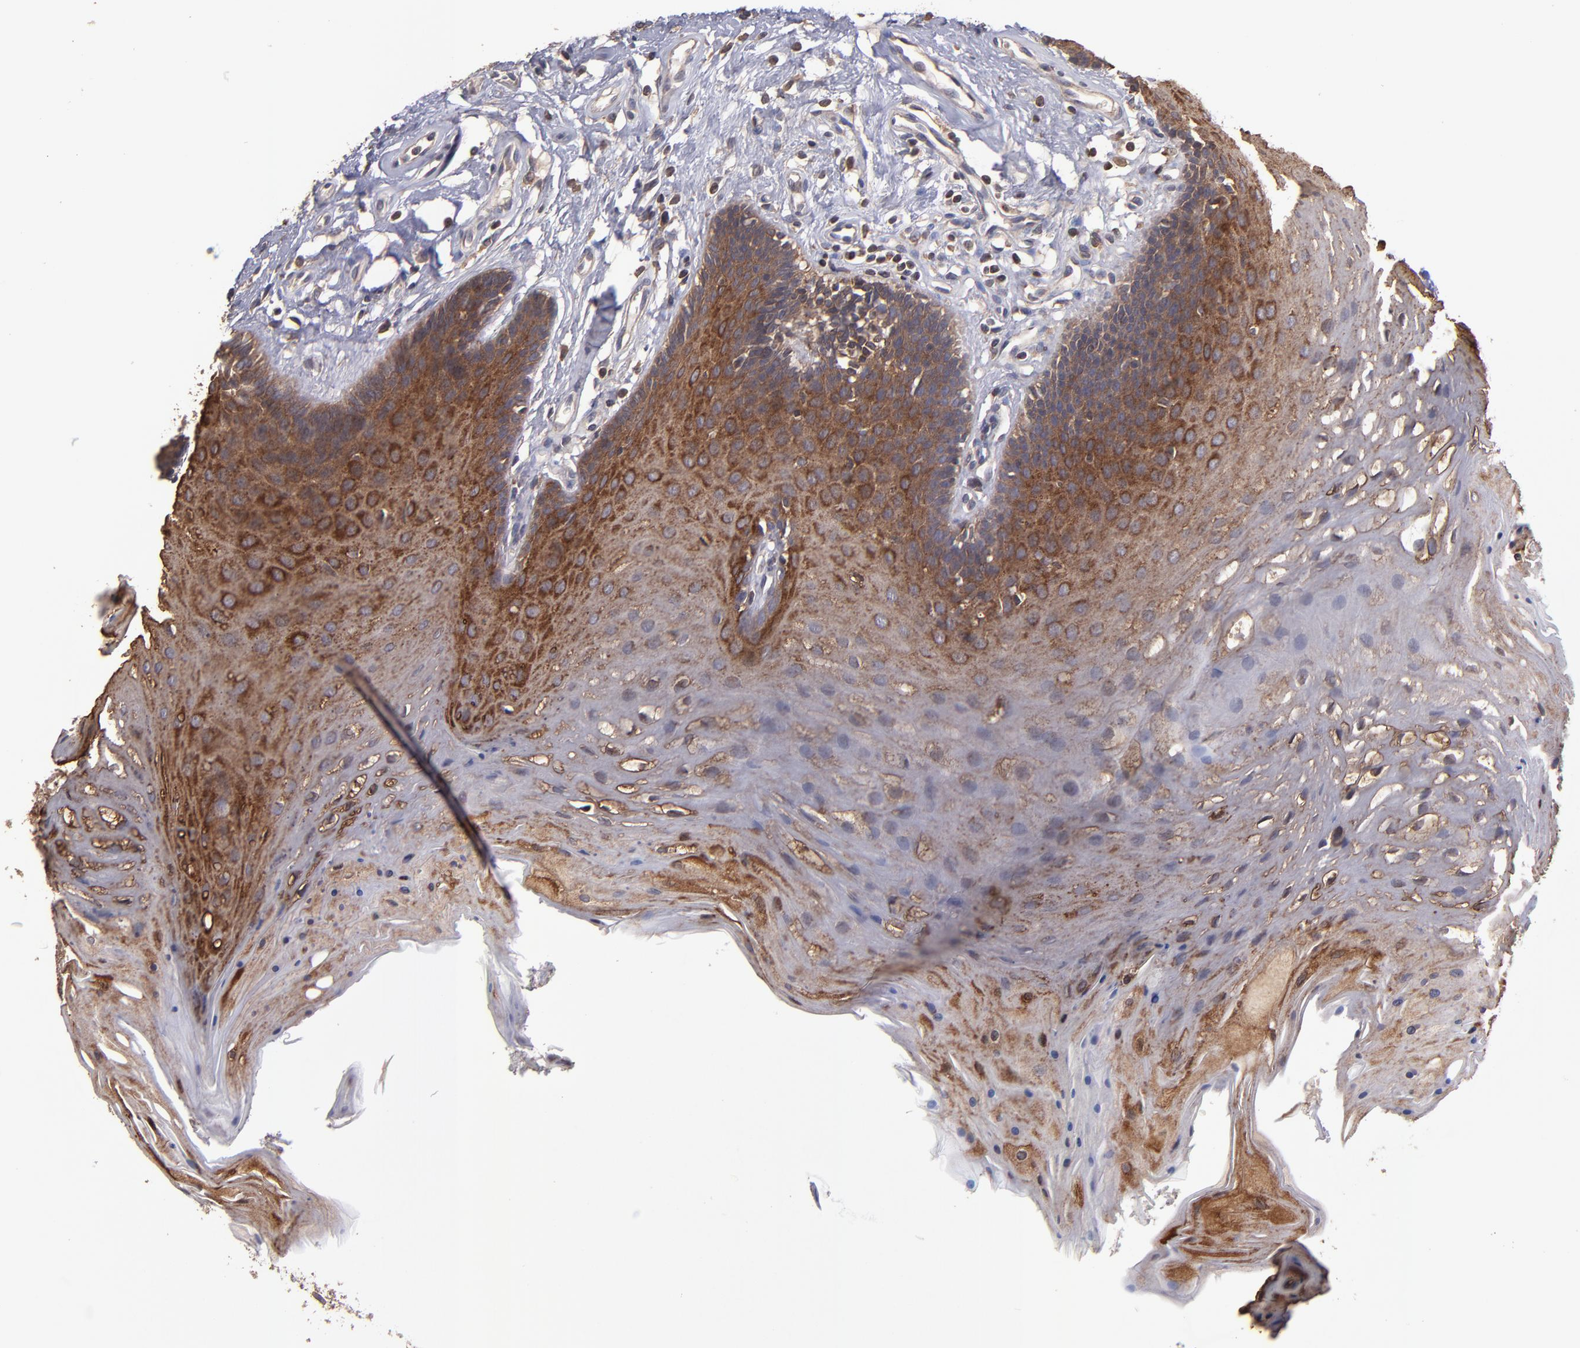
{"staining": {"intensity": "strong", "quantity": ">75%", "location": "cytoplasmic/membranous"}, "tissue": "oral mucosa", "cell_type": "Squamous epithelial cells", "image_type": "normal", "snomed": [{"axis": "morphology", "description": "Normal tissue, NOS"}, {"axis": "topography", "description": "Oral tissue"}], "caption": "The photomicrograph shows immunohistochemical staining of benign oral mucosa. There is strong cytoplasmic/membranous staining is appreciated in about >75% of squamous epithelial cells. (Stains: DAB (3,3'-diaminobenzidine) in brown, nuclei in blue, Microscopy: brightfield microscopy at high magnification).", "gene": "NF2", "patient": {"sex": "male", "age": 62}}